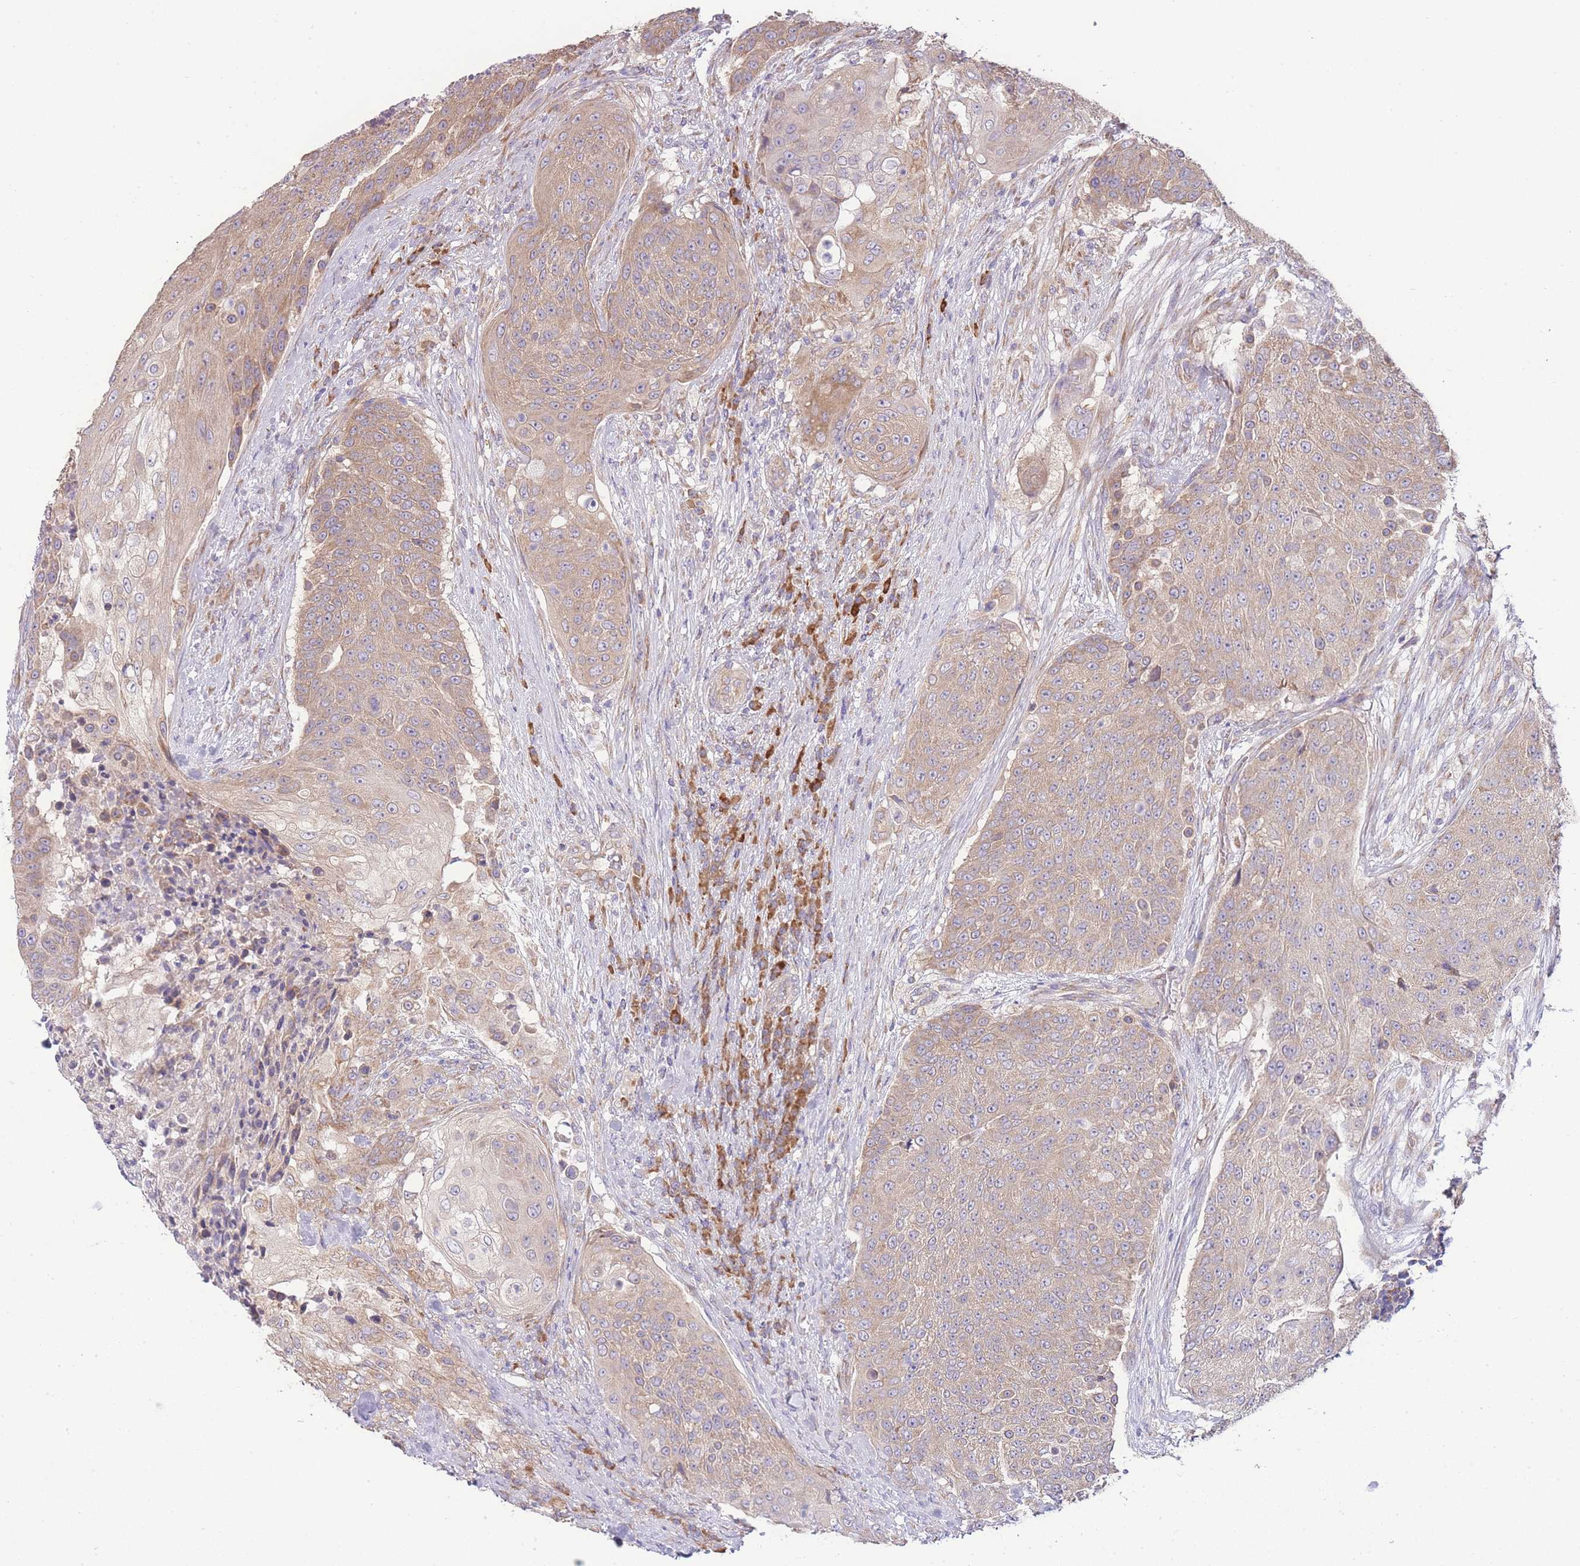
{"staining": {"intensity": "moderate", "quantity": ">75%", "location": "cytoplasmic/membranous"}, "tissue": "urothelial cancer", "cell_type": "Tumor cells", "image_type": "cancer", "snomed": [{"axis": "morphology", "description": "Urothelial carcinoma, High grade"}, {"axis": "topography", "description": "Urinary bladder"}], "caption": "IHC histopathology image of human high-grade urothelial carcinoma stained for a protein (brown), which displays medium levels of moderate cytoplasmic/membranous expression in about >75% of tumor cells.", "gene": "BEX1", "patient": {"sex": "female", "age": 63}}